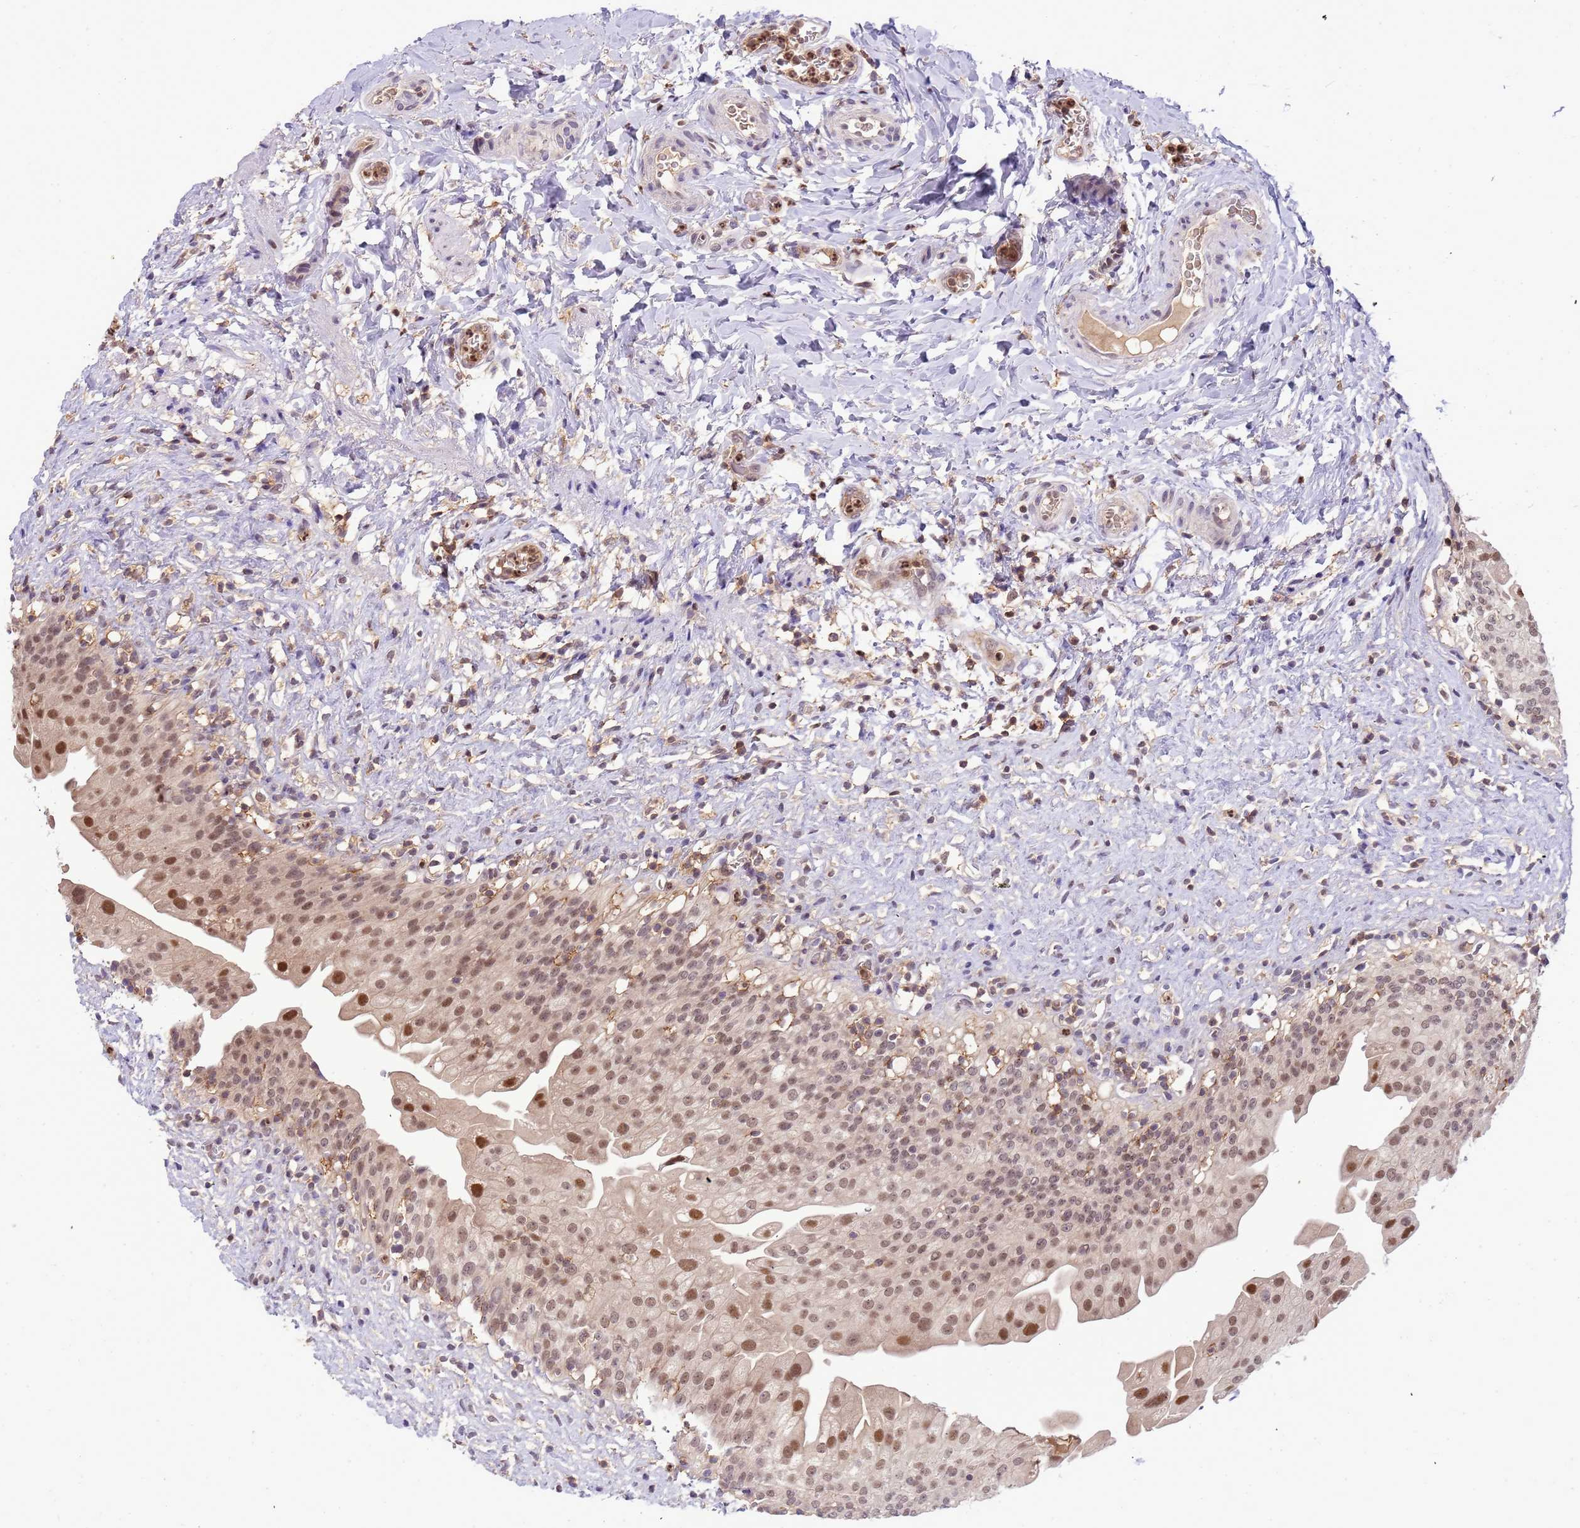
{"staining": {"intensity": "moderate", "quantity": "25%-75%", "location": "nuclear"}, "tissue": "urinary bladder", "cell_type": "Urothelial cells", "image_type": "normal", "snomed": [{"axis": "morphology", "description": "Normal tissue, NOS"}, {"axis": "topography", "description": "Urinary bladder"}], "caption": "Moderate nuclear staining is identified in approximately 25%-75% of urothelial cells in unremarkable urinary bladder. (brown staining indicates protein expression, while blue staining denotes nuclei).", "gene": "CD53", "patient": {"sex": "female", "age": 27}}